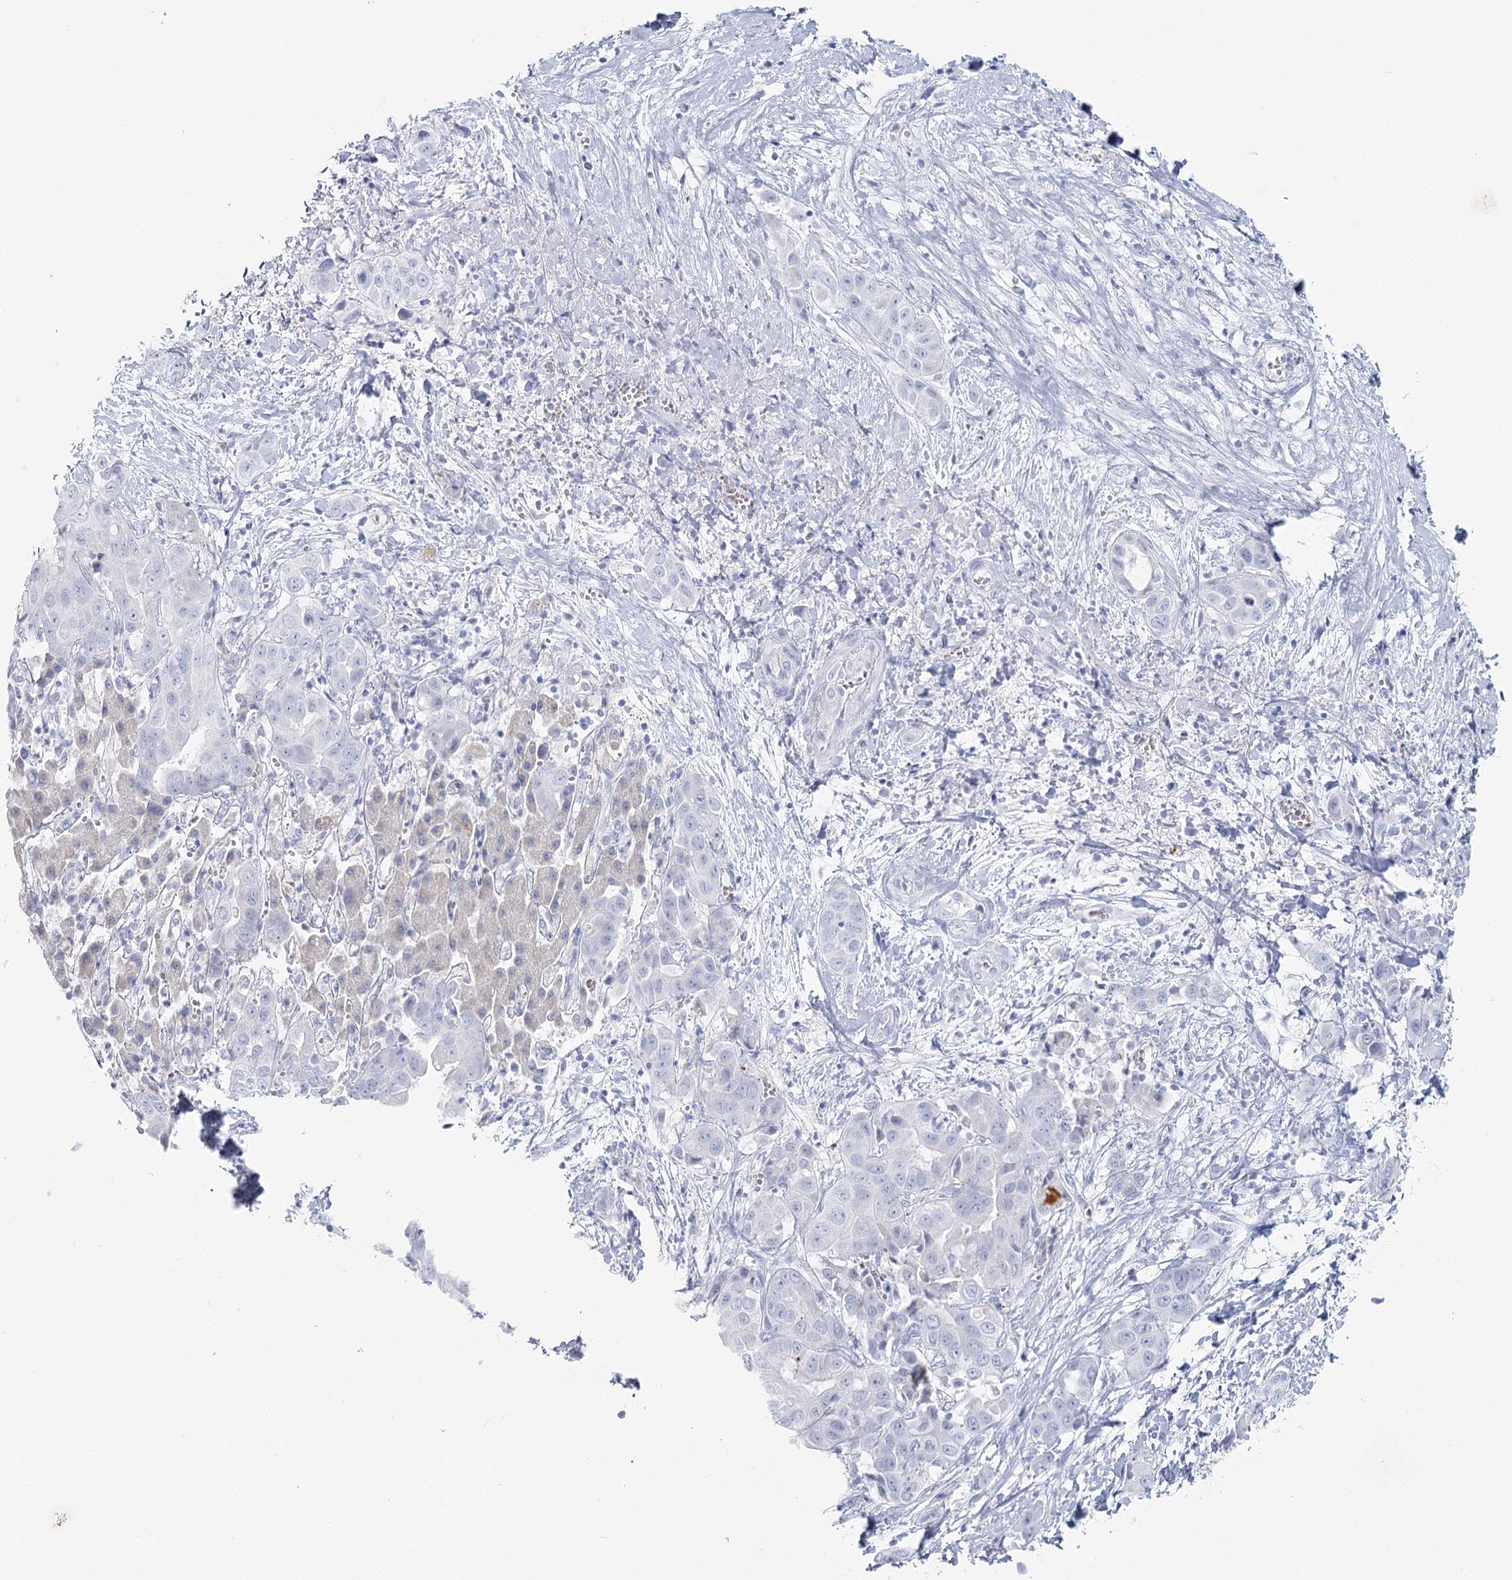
{"staining": {"intensity": "negative", "quantity": "none", "location": "none"}, "tissue": "liver cancer", "cell_type": "Tumor cells", "image_type": "cancer", "snomed": [{"axis": "morphology", "description": "Cholangiocarcinoma"}, {"axis": "topography", "description": "Liver"}], "caption": "Image shows no significant protein expression in tumor cells of cholangiocarcinoma (liver). The staining is performed using DAB (3,3'-diaminobenzidine) brown chromogen with nuclei counter-stained in using hematoxylin.", "gene": "IFIT5", "patient": {"sex": "female", "age": 52}}